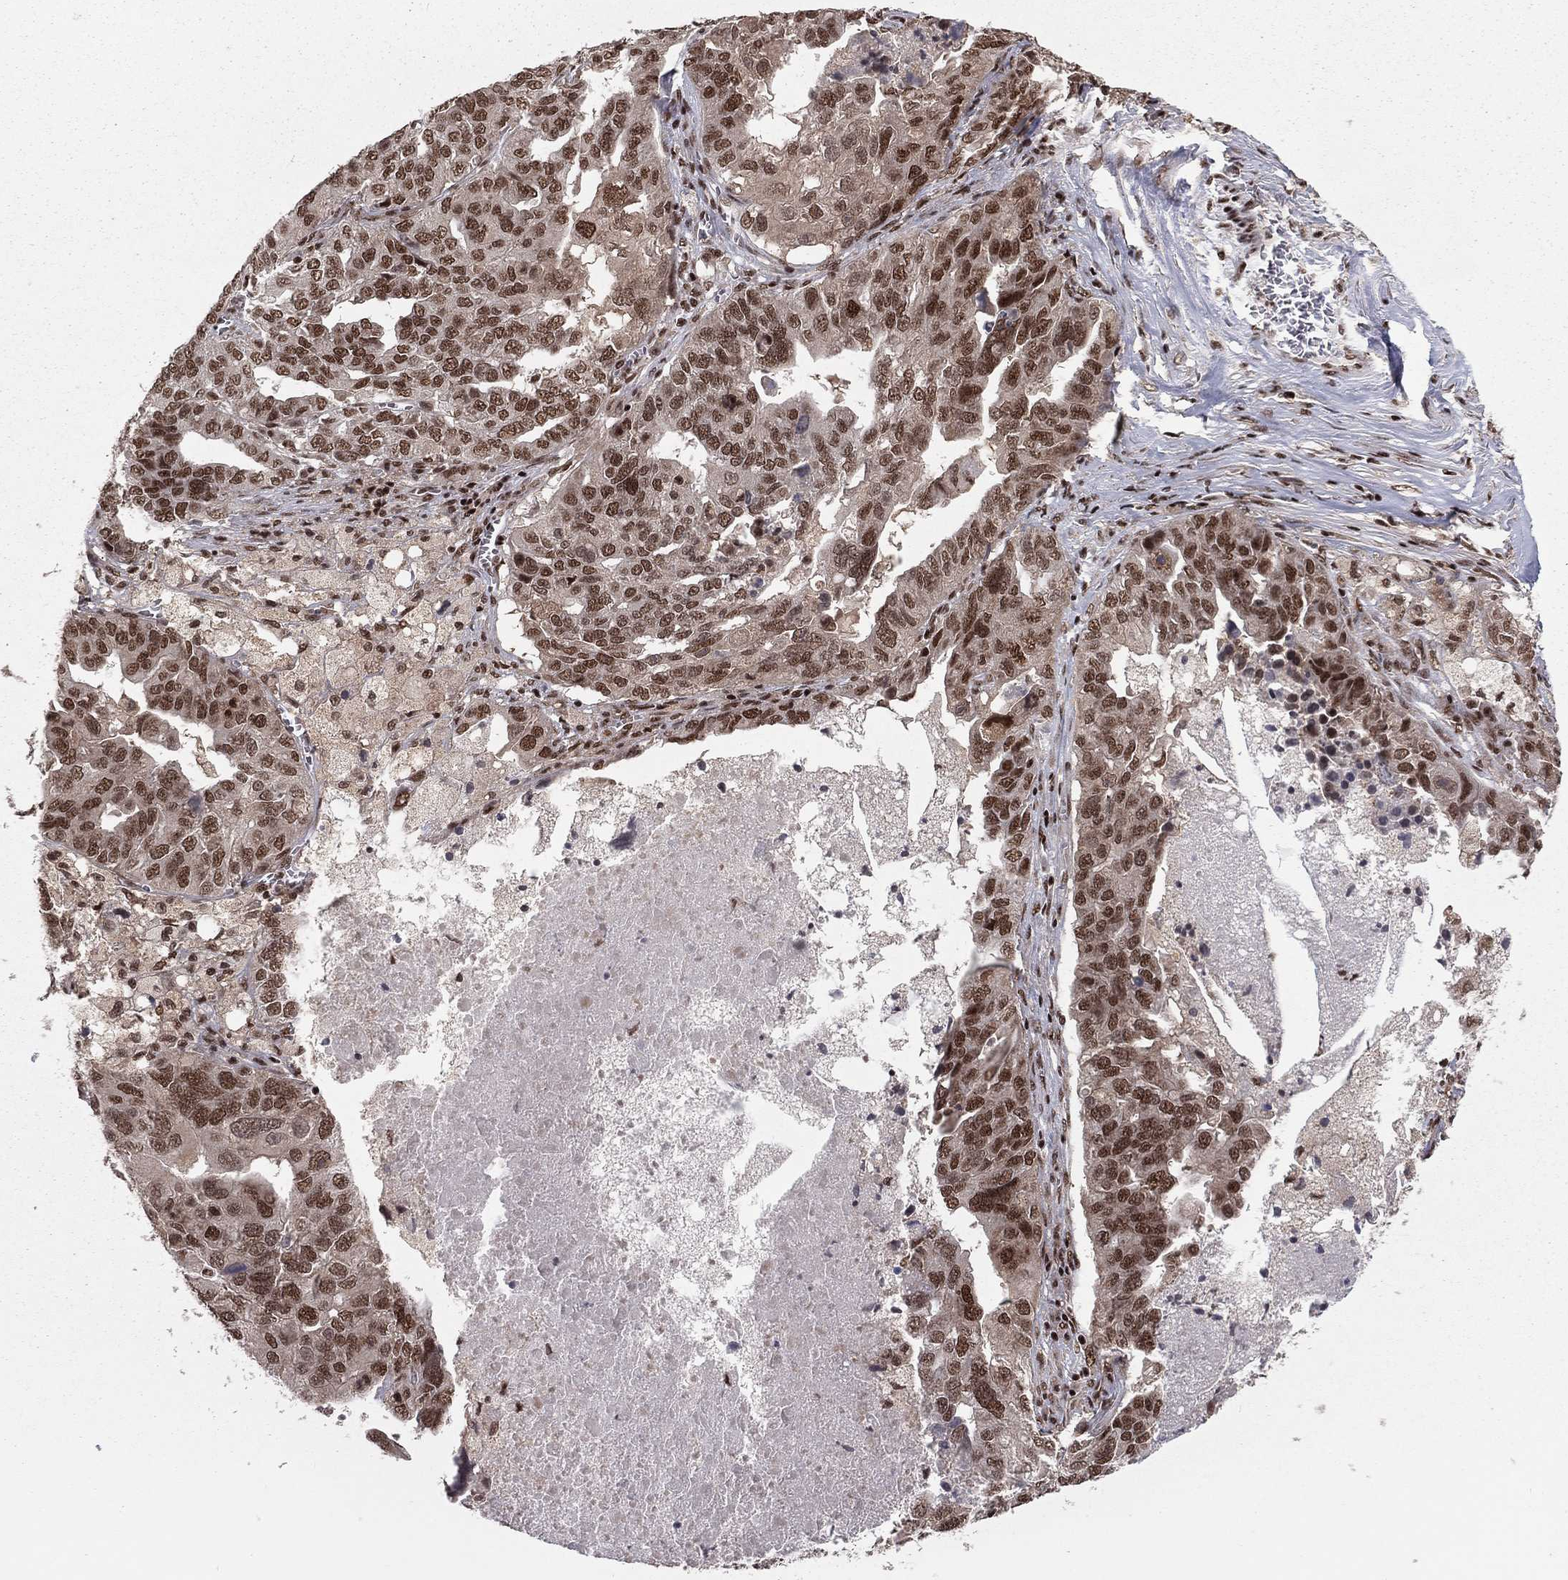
{"staining": {"intensity": "moderate", "quantity": ">75%", "location": "nuclear"}, "tissue": "ovarian cancer", "cell_type": "Tumor cells", "image_type": "cancer", "snomed": [{"axis": "morphology", "description": "Carcinoma, endometroid"}, {"axis": "topography", "description": "Soft tissue"}, {"axis": "topography", "description": "Ovary"}], "caption": "Tumor cells exhibit moderate nuclear expression in approximately >75% of cells in ovarian cancer (endometroid carcinoma).", "gene": "NFYB", "patient": {"sex": "female", "age": 52}}